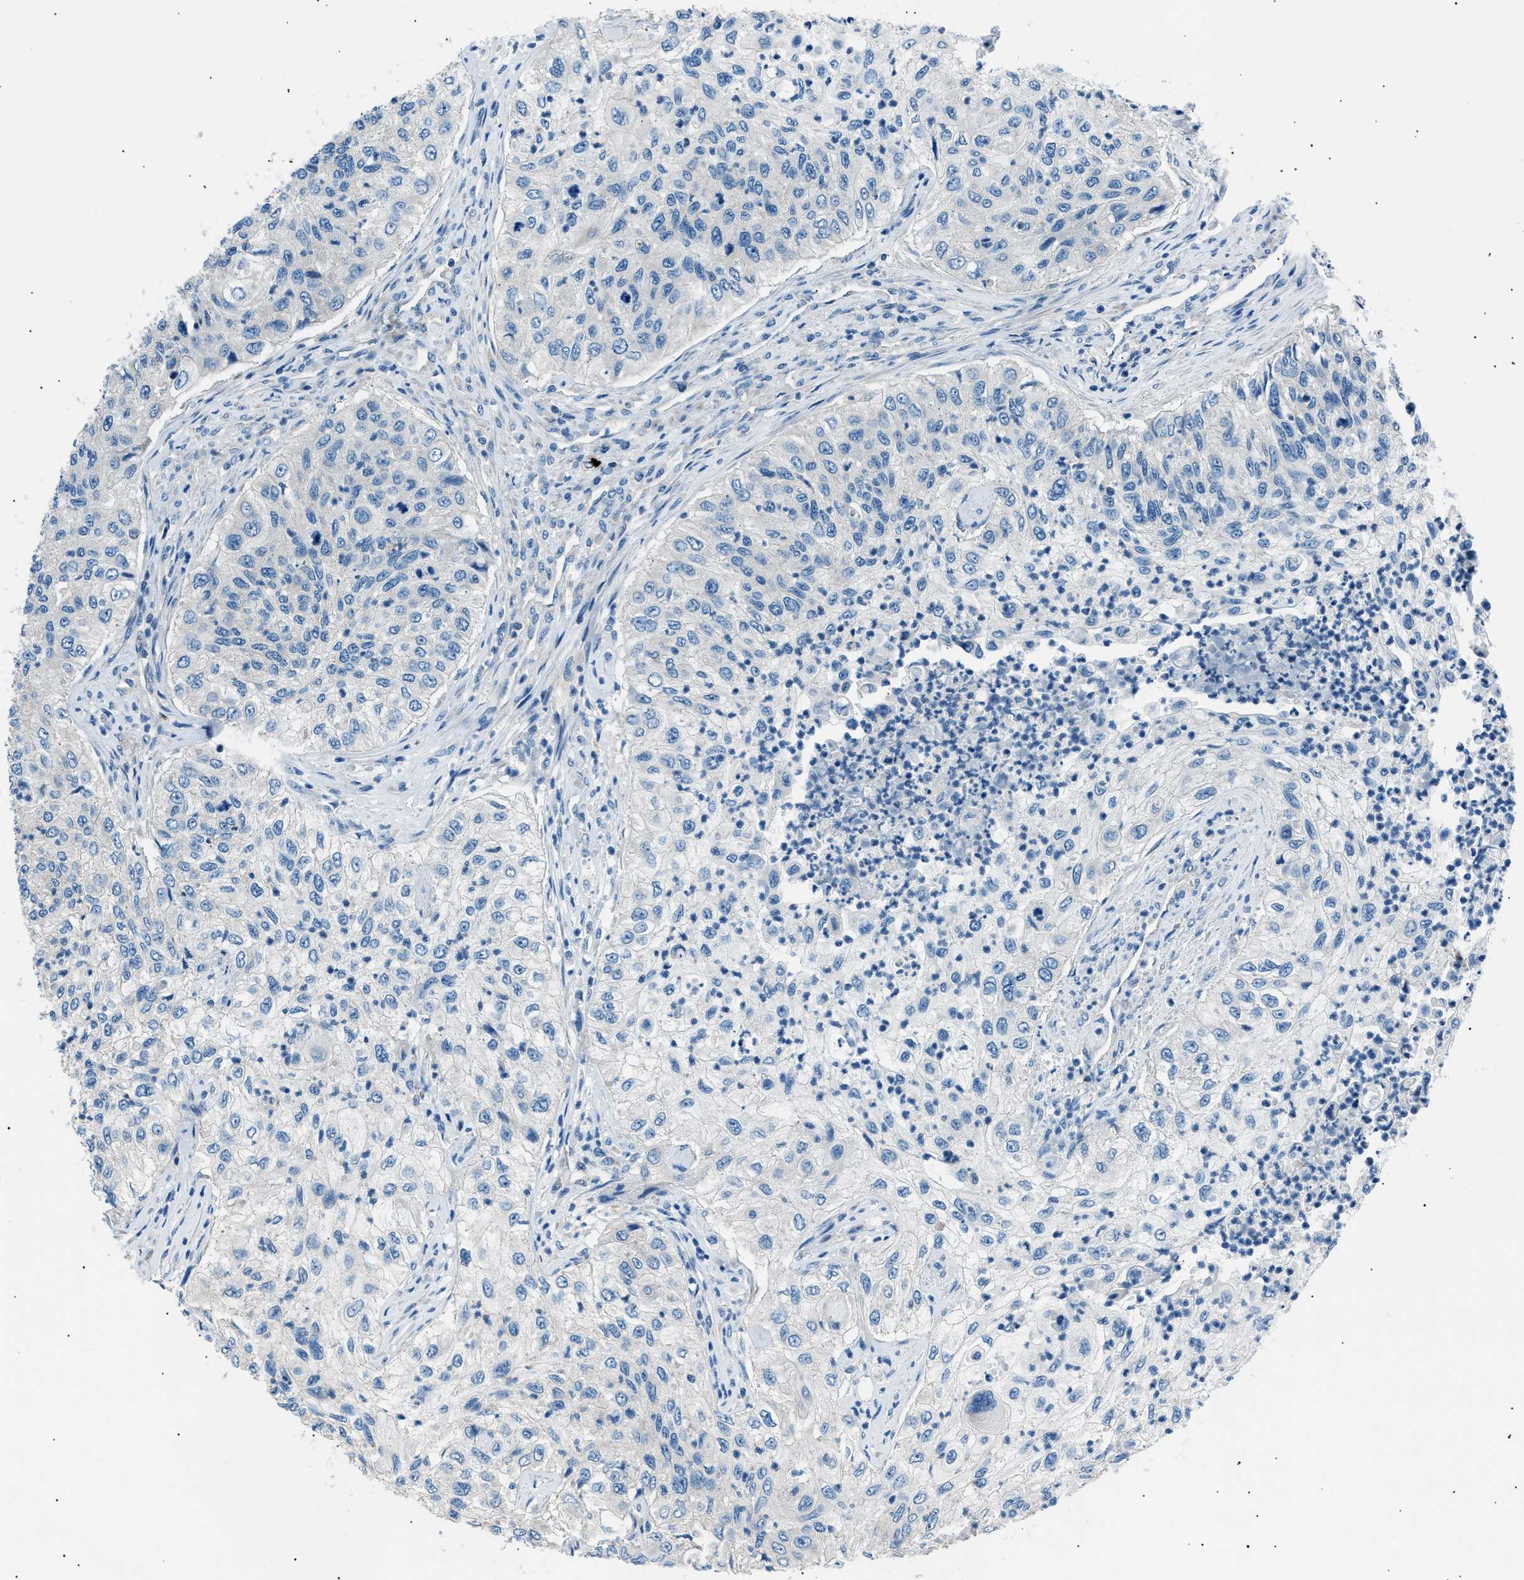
{"staining": {"intensity": "negative", "quantity": "none", "location": "none"}, "tissue": "urothelial cancer", "cell_type": "Tumor cells", "image_type": "cancer", "snomed": [{"axis": "morphology", "description": "Urothelial carcinoma, High grade"}, {"axis": "topography", "description": "Urinary bladder"}], "caption": "Immunohistochemistry (IHC) micrograph of neoplastic tissue: high-grade urothelial carcinoma stained with DAB exhibits no significant protein expression in tumor cells.", "gene": "LRRC37B", "patient": {"sex": "female", "age": 60}}